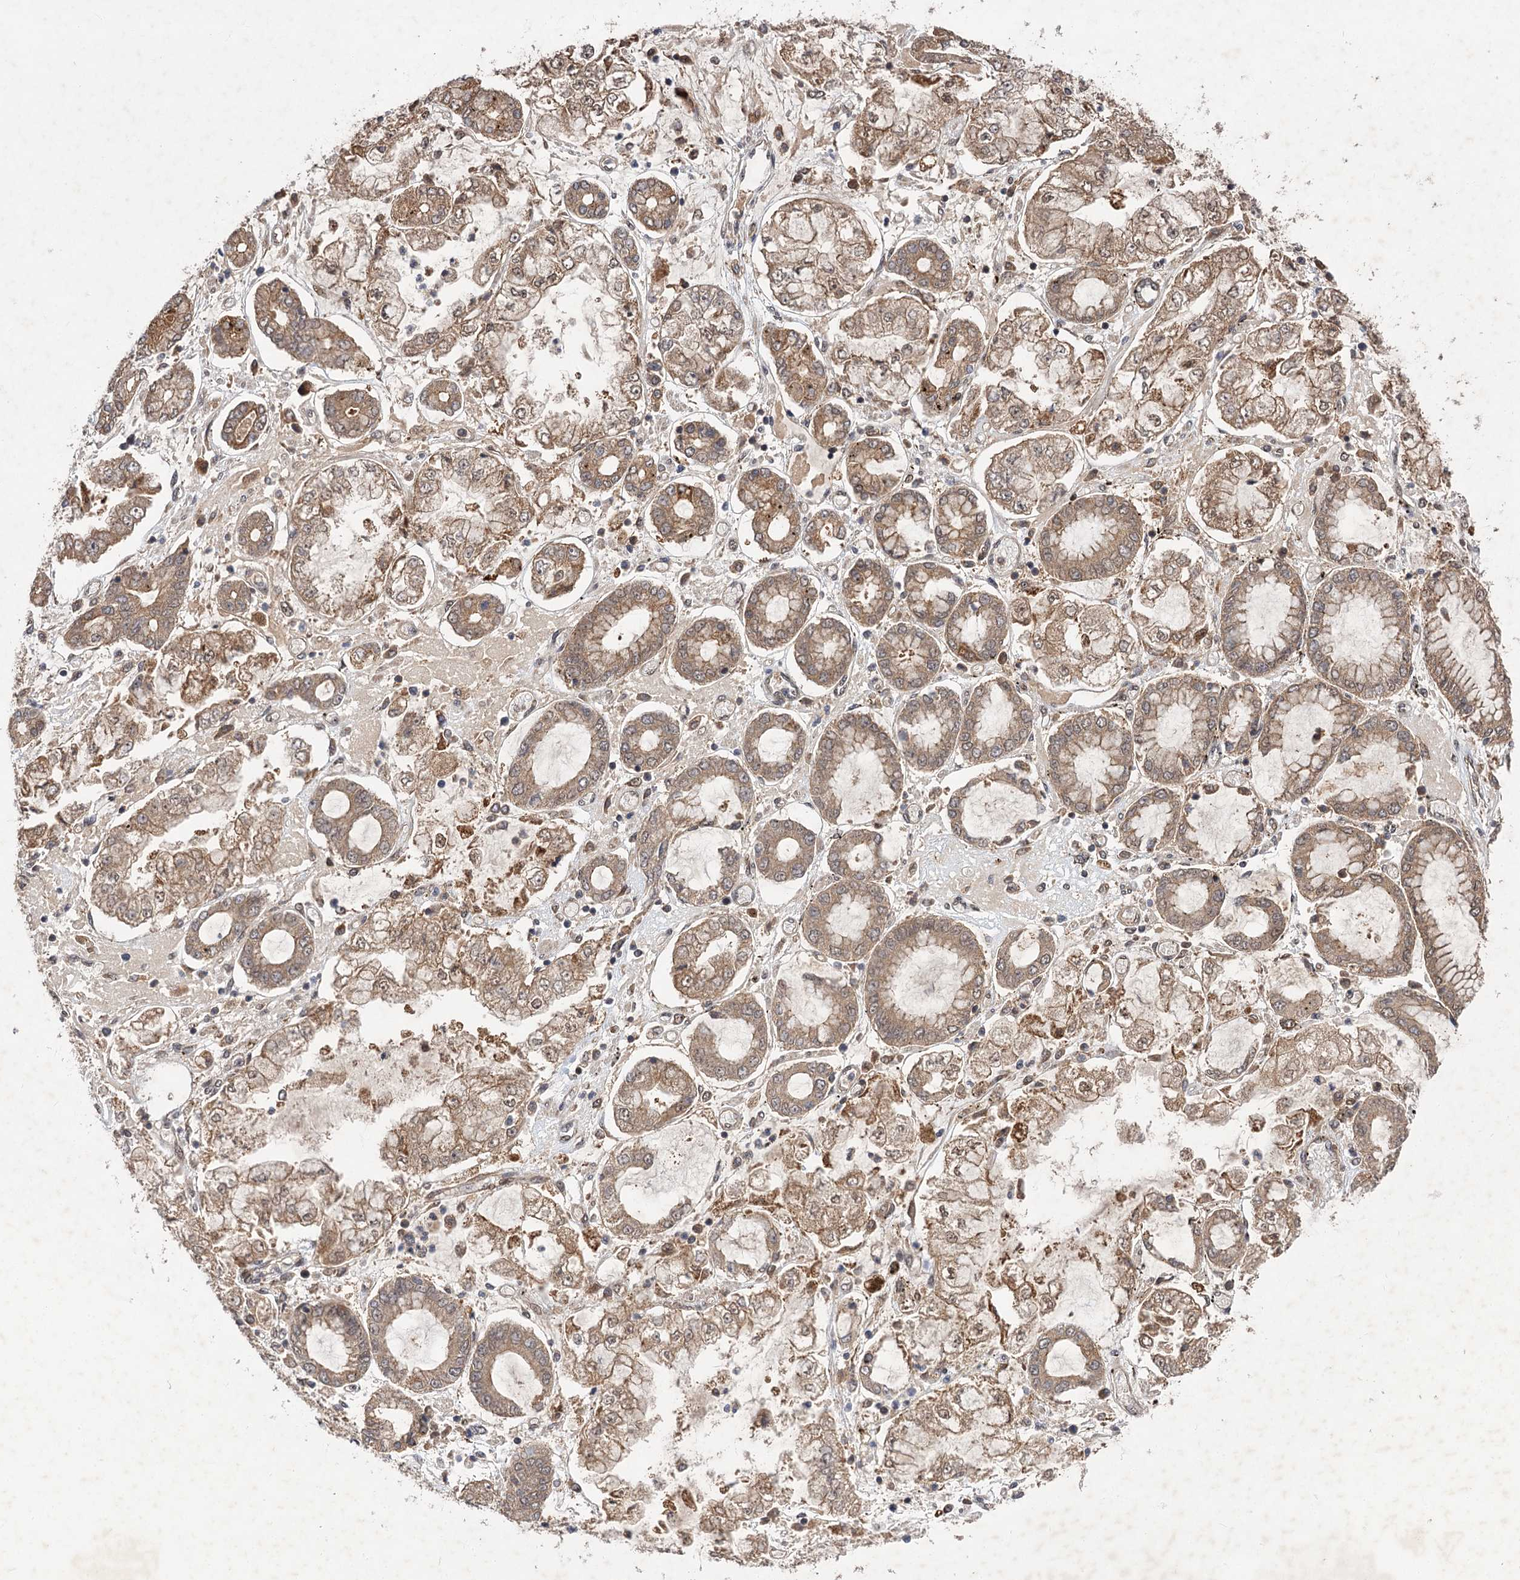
{"staining": {"intensity": "moderate", "quantity": ">75%", "location": "cytoplasmic/membranous"}, "tissue": "stomach cancer", "cell_type": "Tumor cells", "image_type": "cancer", "snomed": [{"axis": "morphology", "description": "Adenocarcinoma, NOS"}, {"axis": "topography", "description": "Stomach"}], "caption": "A high-resolution image shows immunohistochemistry staining of adenocarcinoma (stomach), which exhibits moderate cytoplasmic/membranous staining in approximately >75% of tumor cells. The protein is stained brown, and the nuclei are stained in blue (DAB (3,3'-diaminobenzidine) IHC with brightfield microscopy, high magnification).", "gene": "FBXW8", "patient": {"sex": "male", "age": 76}}